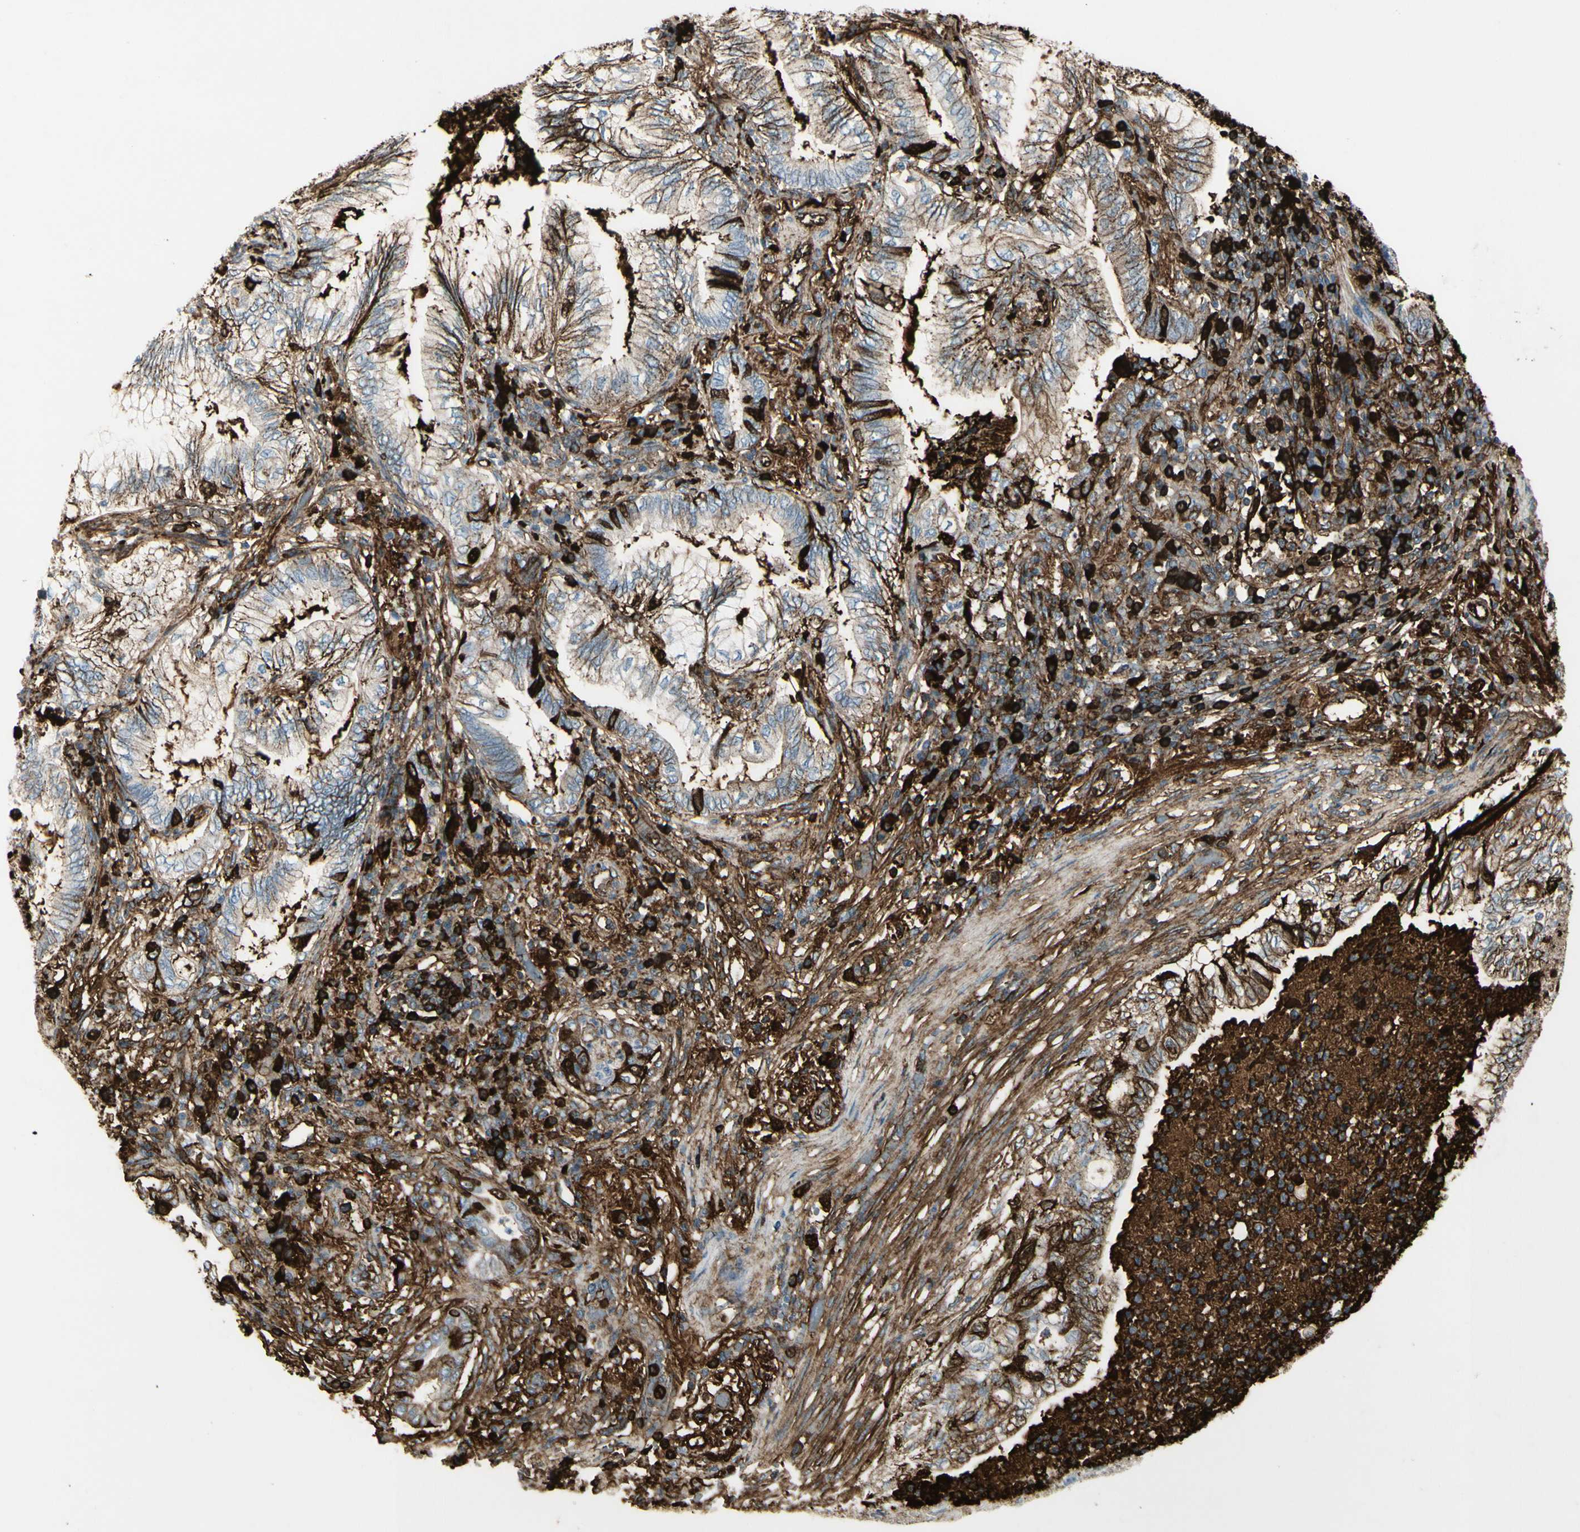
{"staining": {"intensity": "moderate", "quantity": "25%-75%", "location": "cytoplasmic/membranous"}, "tissue": "lung cancer", "cell_type": "Tumor cells", "image_type": "cancer", "snomed": [{"axis": "morphology", "description": "Normal tissue, NOS"}, {"axis": "morphology", "description": "Adenocarcinoma, NOS"}, {"axis": "topography", "description": "Bronchus"}, {"axis": "topography", "description": "Lung"}], "caption": "Protein staining of lung cancer (adenocarcinoma) tissue displays moderate cytoplasmic/membranous expression in about 25%-75% of tumor cells.", "gene": "IGHG1", "patient": {"sex": "female", "age": 70}}